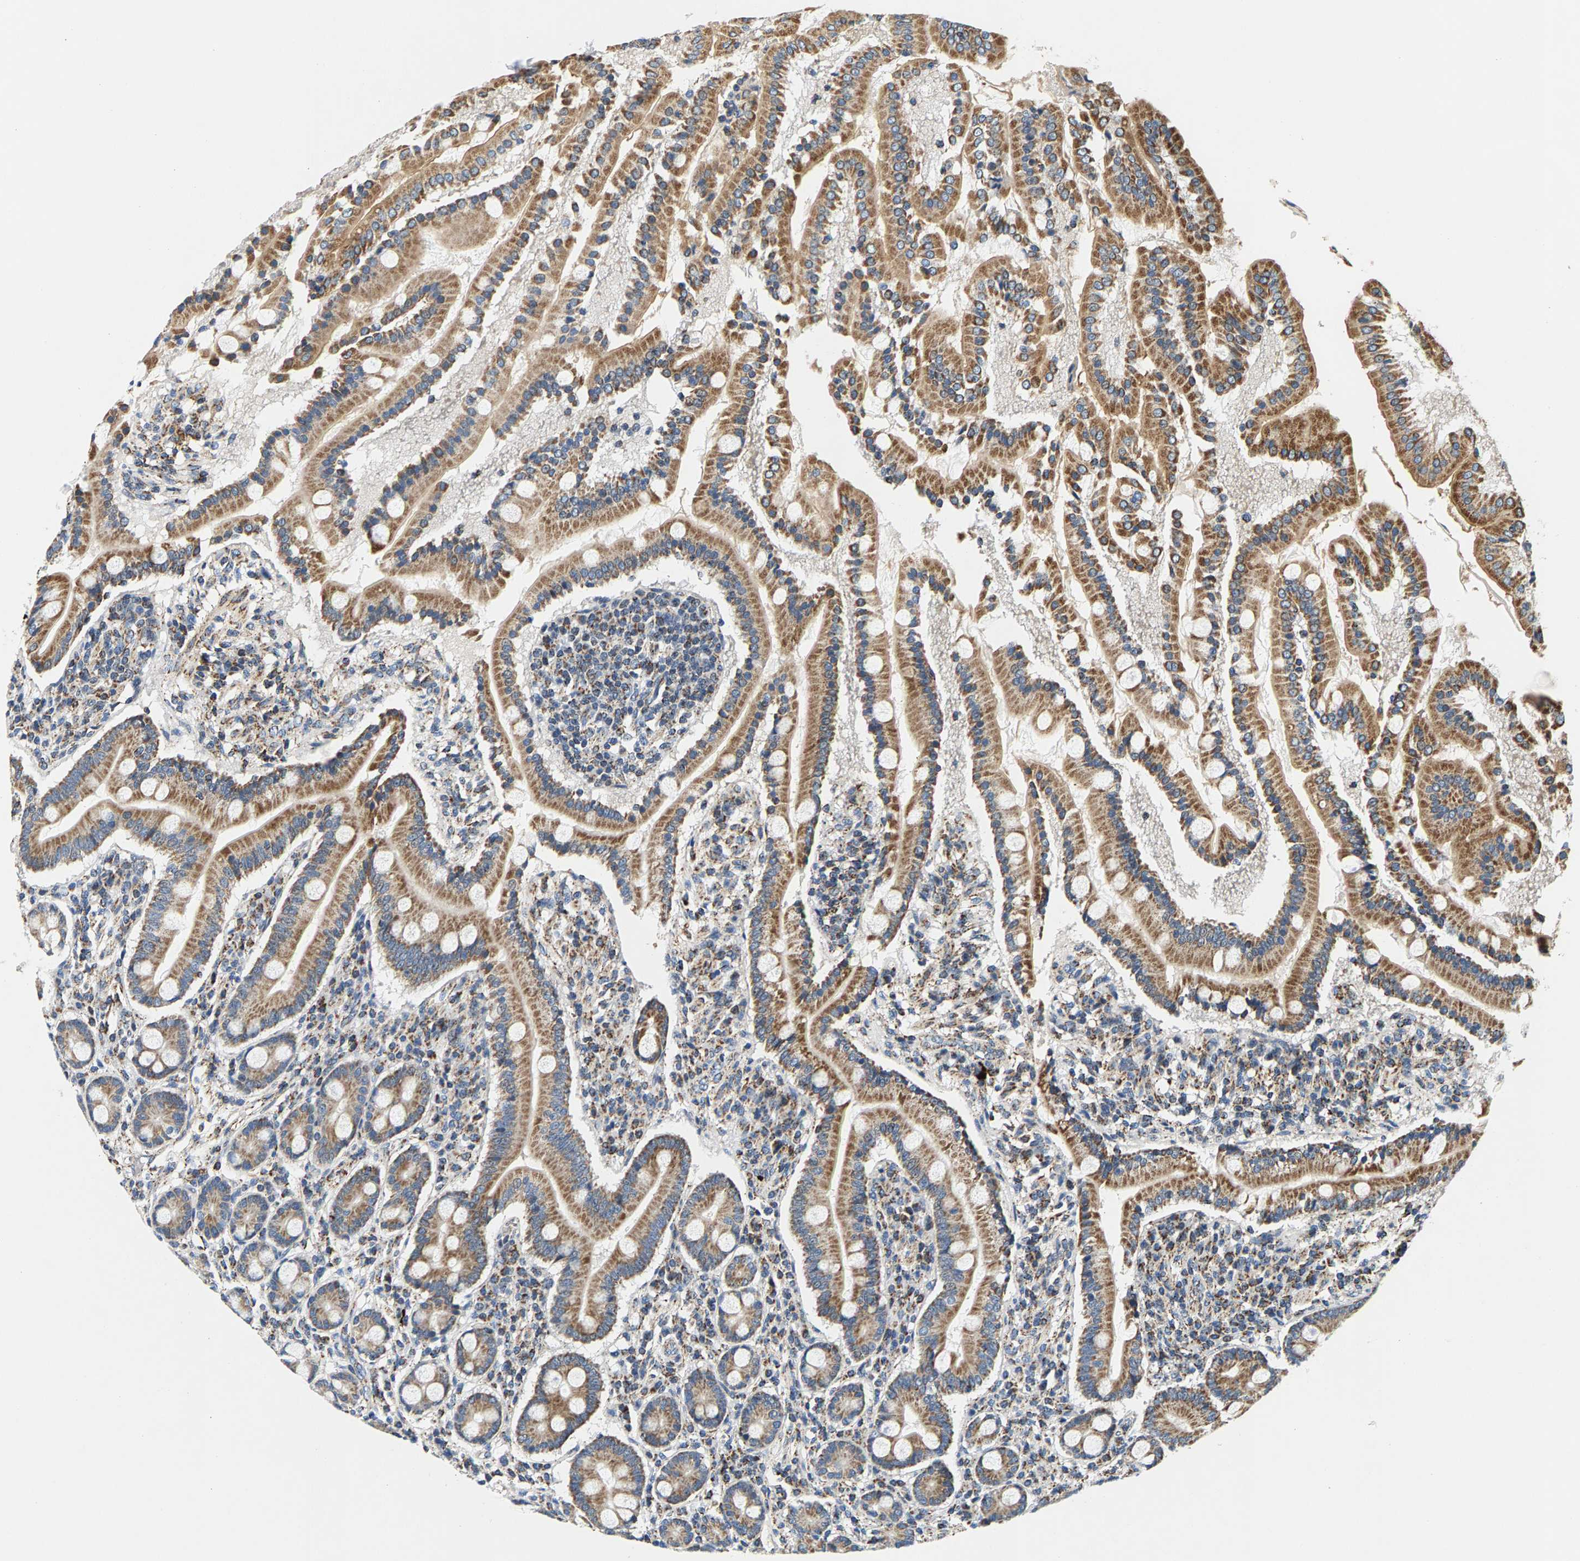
{"staining": {"intensity": "moderate", "quantity": ">75%", "location": "cytoplasmic/membranous"}, "tissue": "duodenum", "cell_type": "Glandular cells", "image_type": "normal", "snomed": [{"axis": "morphology", "description": "Normal tissue, NOS"}, {"axis": "topography", "description": "Duodenum"}], "caption": "Brown immunohistochemical staining in normal duodenum displays moderate cytoplasmic/membranous positivity in approximately >75% of glandular cells.", "gene": "PDE1A", "patient": {"sex": "male", "age": 50}}